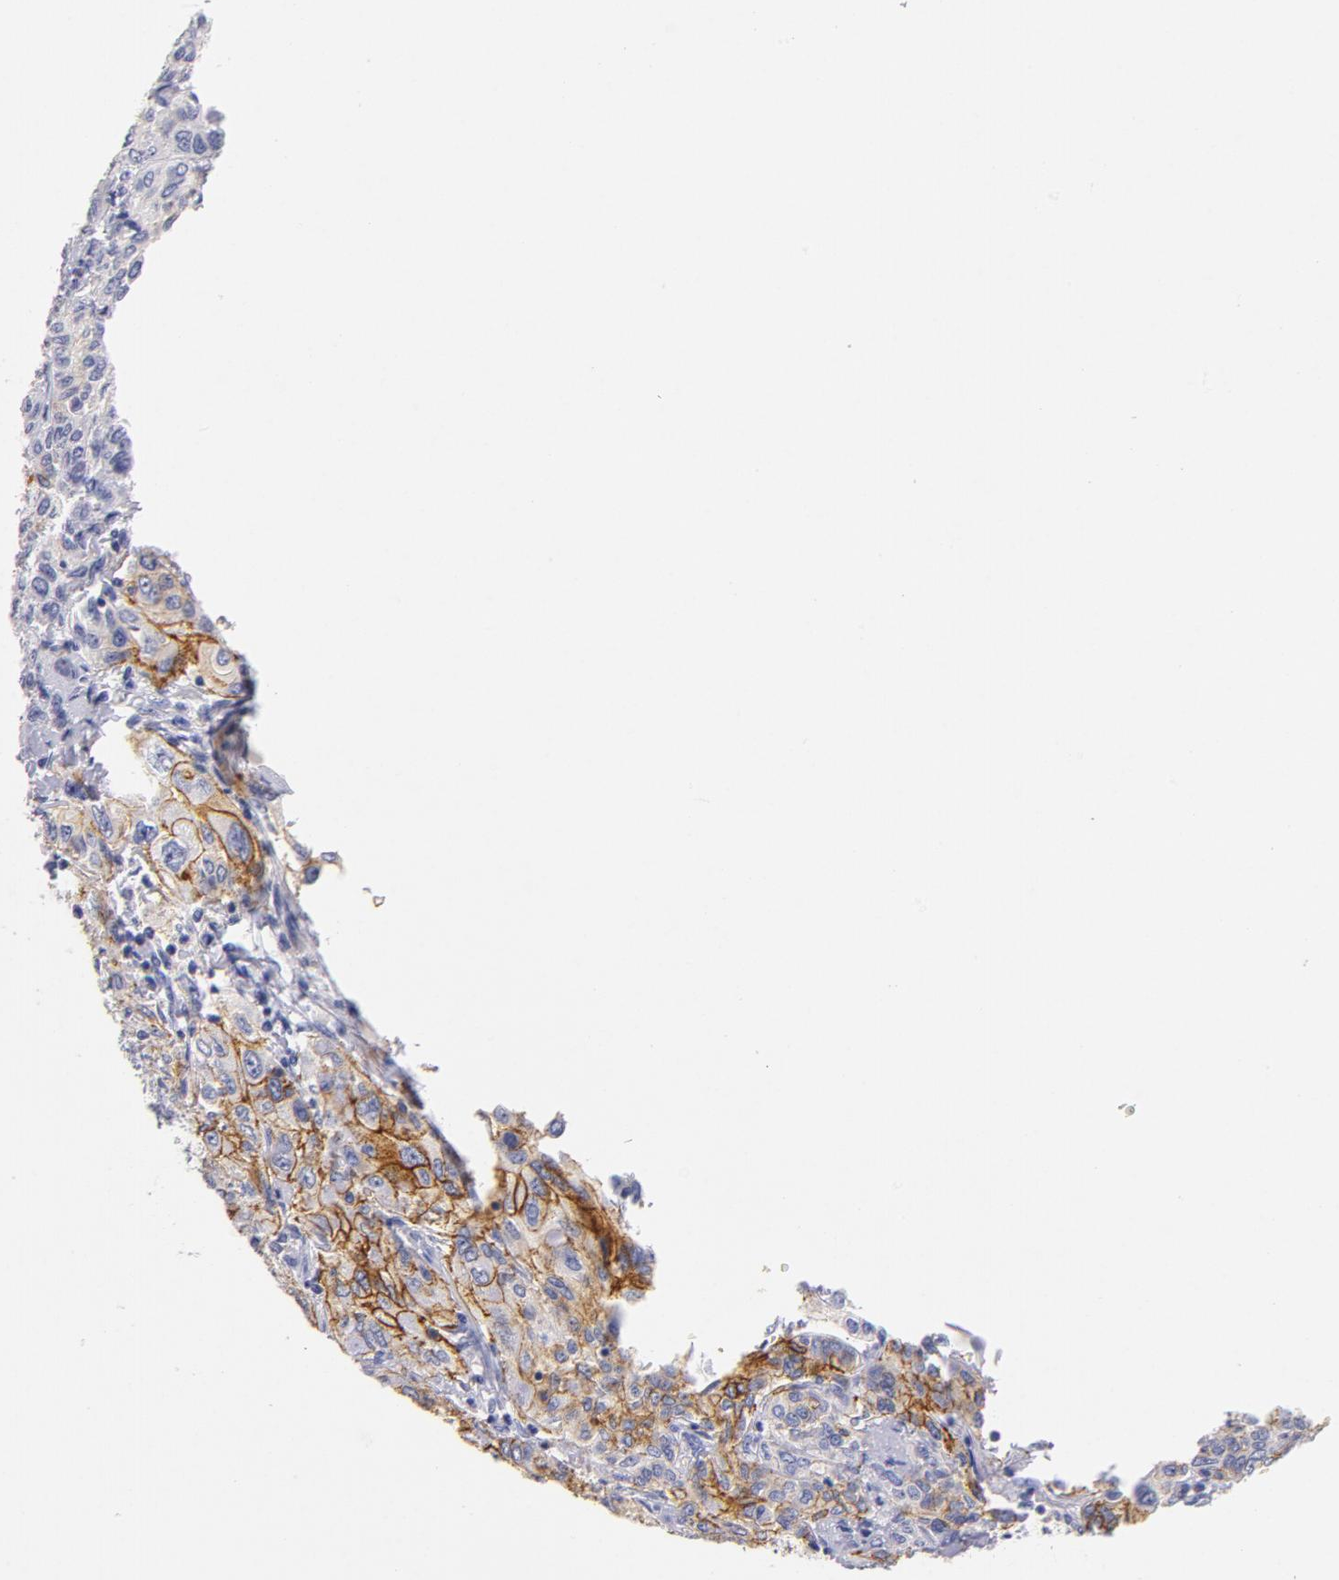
{"staining": {"intensity": "strong", "quantity": "25%-75%", "location": "cytoplasmic/membranous"}, "tissue": "cervical cancer", "cell_type": "Tumor cells", "image_type": "cancer", "snomed": [{"axis": "morphology", "description": "Squamous cell carcinoma, NOS"}, {"axis": "topography", "description": "Cervix"}], "caption": "High-power microscopy captured an IHC photomicrograph of cervical squamous cell carcinoma, revealing strong cytoplasmic/membranous expression in approximately 25%-75% of tumor cells. The staining was performed using DAB, with brown indicating positive protein expression. Nuclei are stained blue with hematoxylin.", "gene": "CD44", "patient": {"sex": "female", "age": 38}}